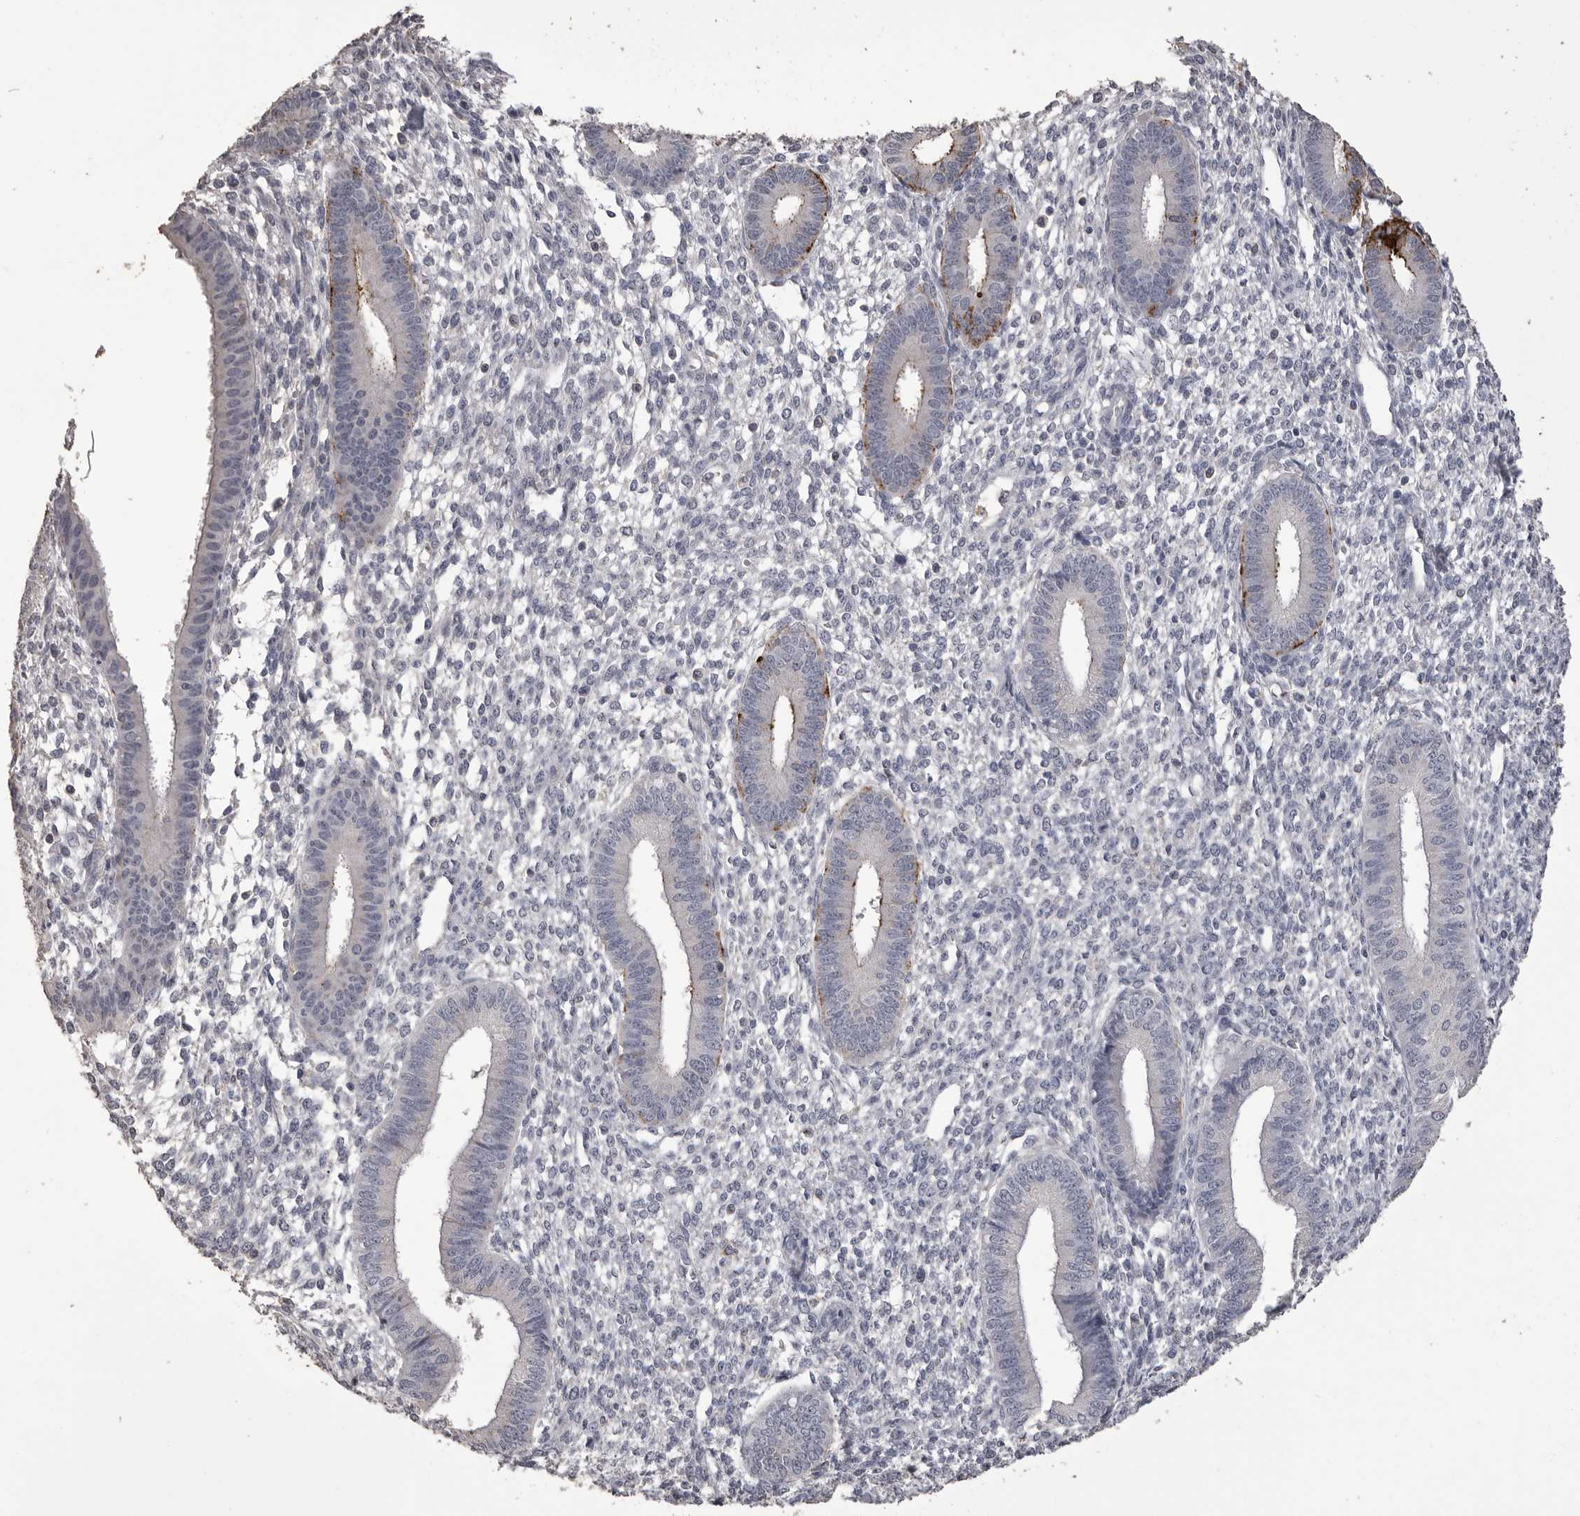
{"staining": {"intensity": "negative", "quantity": "none", "location": "none"}, "tissue": "endometrium", "cell_type": "Cells in endometrial stroma", "image_type": "normal", "snomed": [{"axis": "morphology", "description": "Normal tissue, NOS"}, {"axis": "topography", "description": "Endometrium"}], "caption": "The IHC histopathology image has no significant expression in cells in endometrial stroma of endometrium. (Stains: DAB (3,3'-diaminobenzidine) immunohistochemistry (IHC) with hematoxylin counter stain, Microscopy: brightfield microscopy at high magnification).", "gene": "MMP7", "patient": {"sex": "female", "age": 46}}